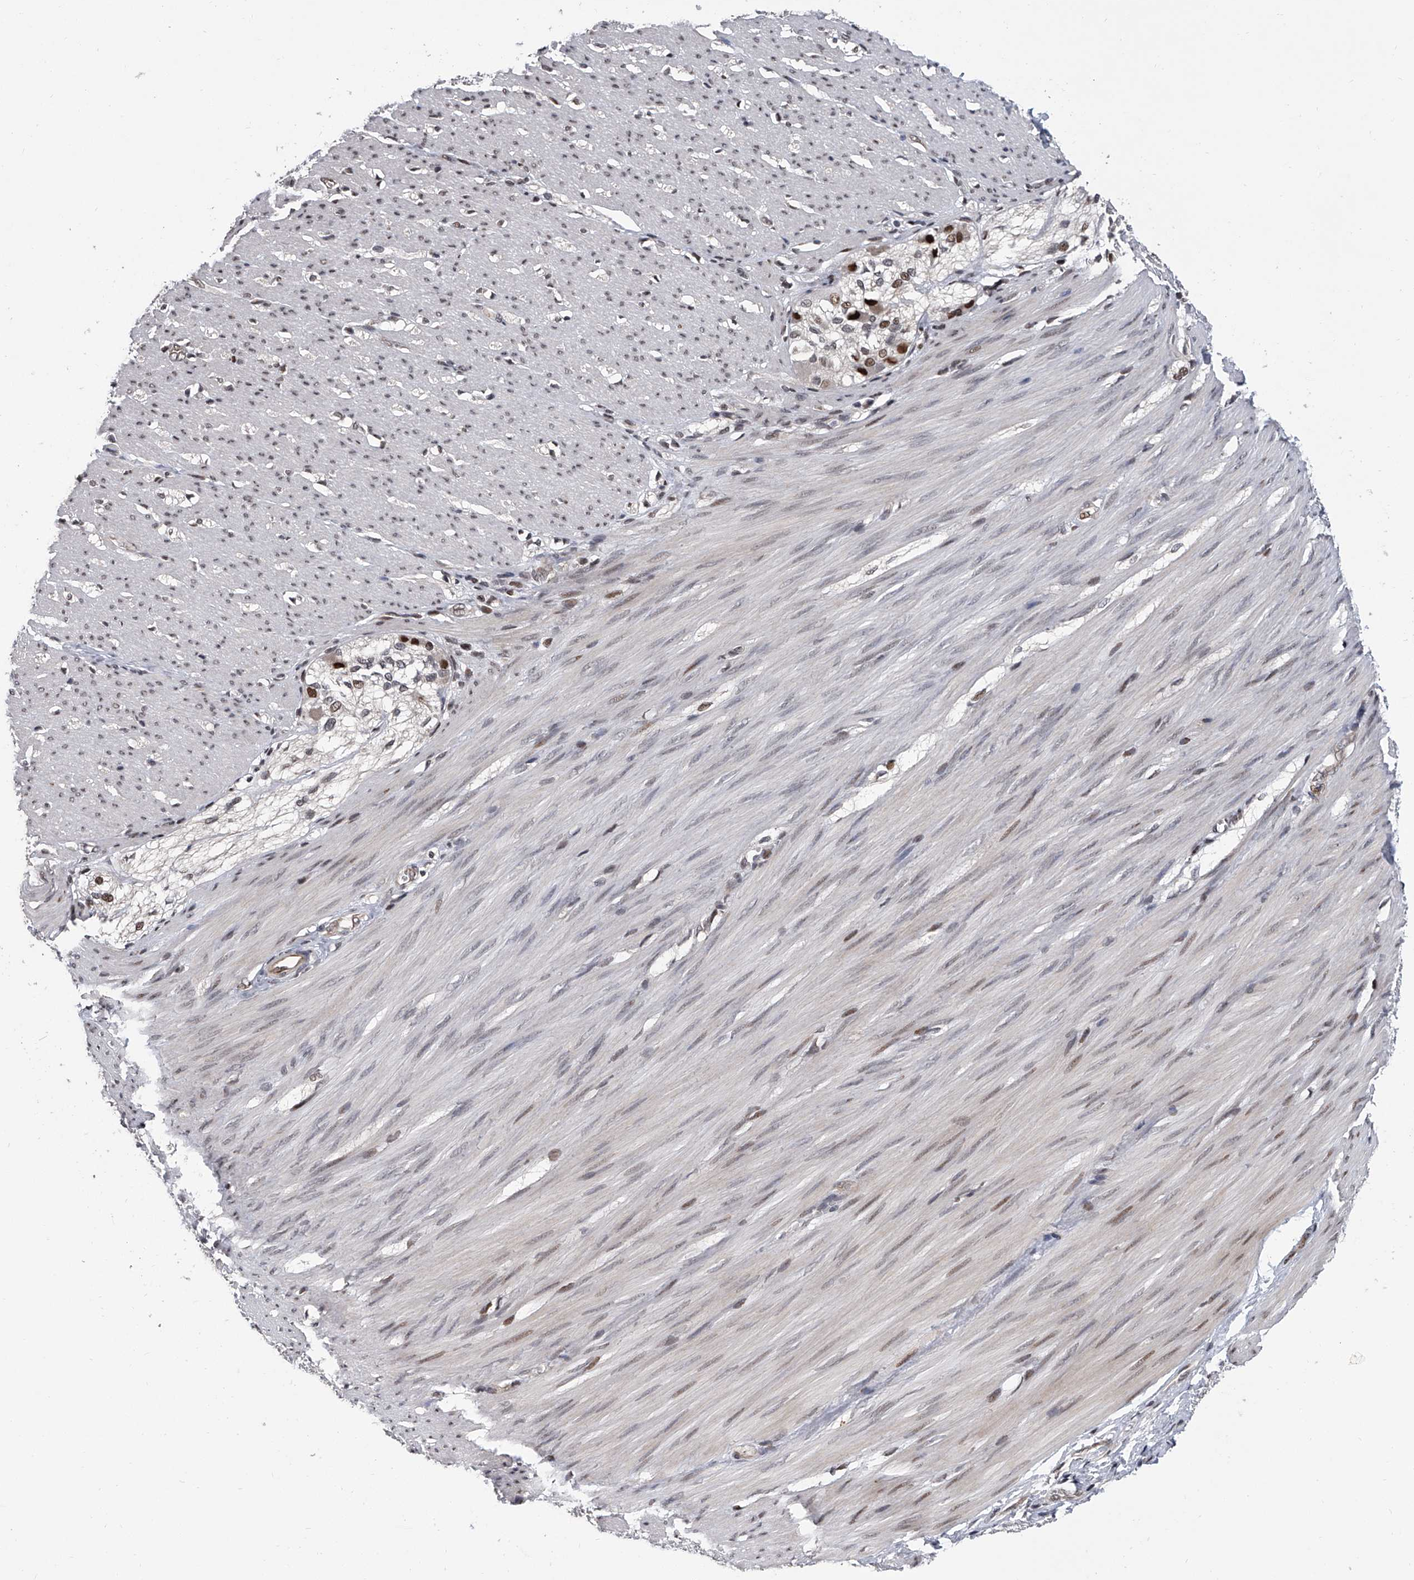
{"staining": {"intensity": "weak", "quantity": "<25%", "location": "nuclear"}, "tissue": "smooth muscle", "cell_type": "Smooth muscle cells", "image_type": "normal", "snomed": [{"axis": "morphology", "description": "Normal tissue, NOS"}, {"axis": "morphology", "description": "Adenocarcinoma, NOS"}, {"axis": "topography", "description": "Colon"}, {"axis": "topography", "description": "Peripheral nerve tissue"}], "caption": "Histopathology image shows no protein positivity in smooth muscle cells of unremarkable smooth muscle.", "gene": "ZNF426", "patient": {"sex": "male", "age": 14}}